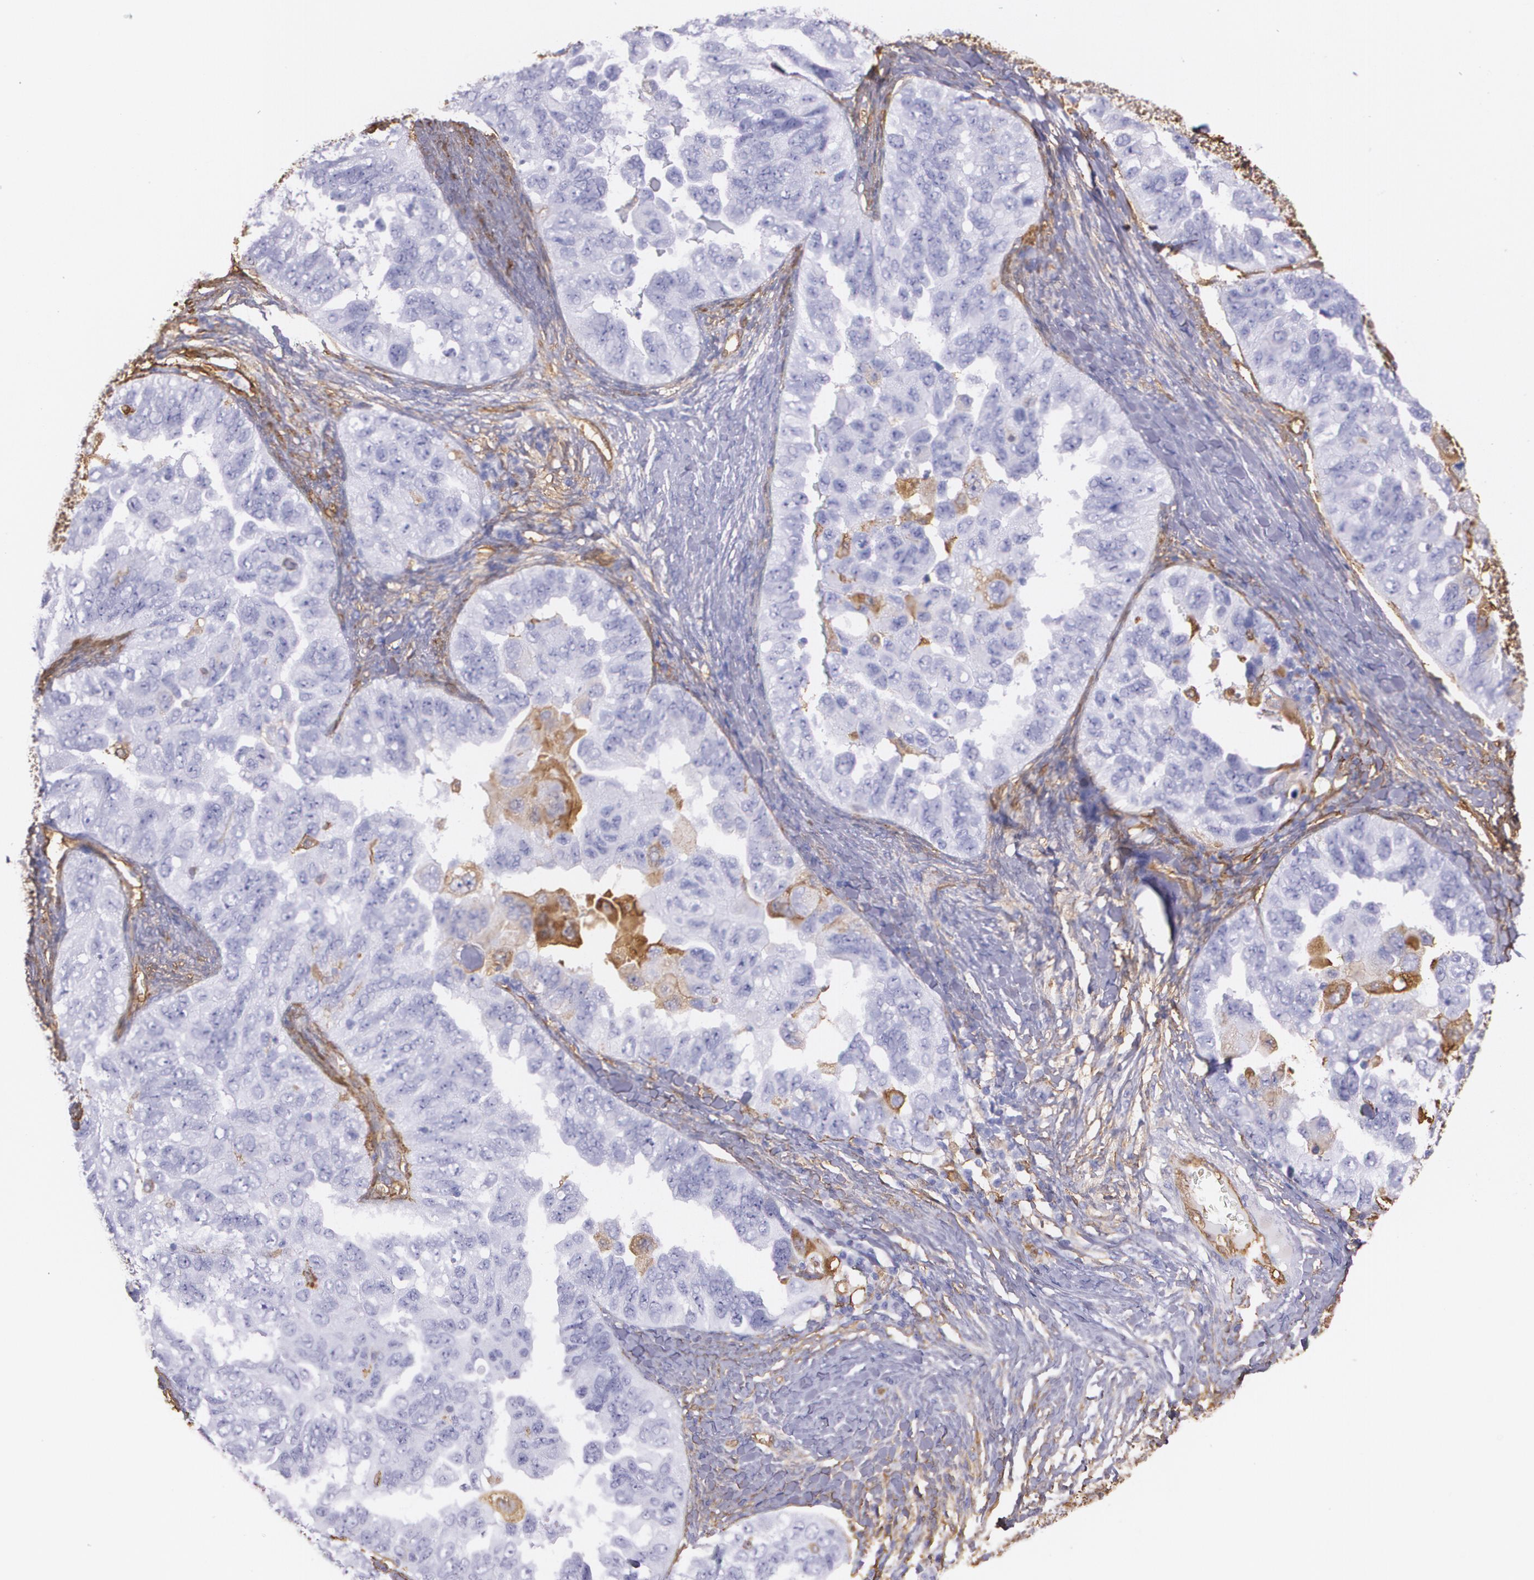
{"staining": {"intensity": "negative", "quantity": "none", "location": "none"}, "tissue": "ovarian cancer", "cell_type": "Tumor cells", "image_type": "cancer", "snomed": [{"axis": "morphology", "description": "Cystadenocarcinoma, serous, NOS"}, {"axis": "topography", "description": "Ovary"}], "caption": "DAB (3,3'-diaminobenzidine) immunohistochemical staining of ovarian cancer (serous cystadenocarcinoma) displays no significant expression in tumor cells.", "gene": "MMP2", "patient": {"sex": "female", "age": 82}}